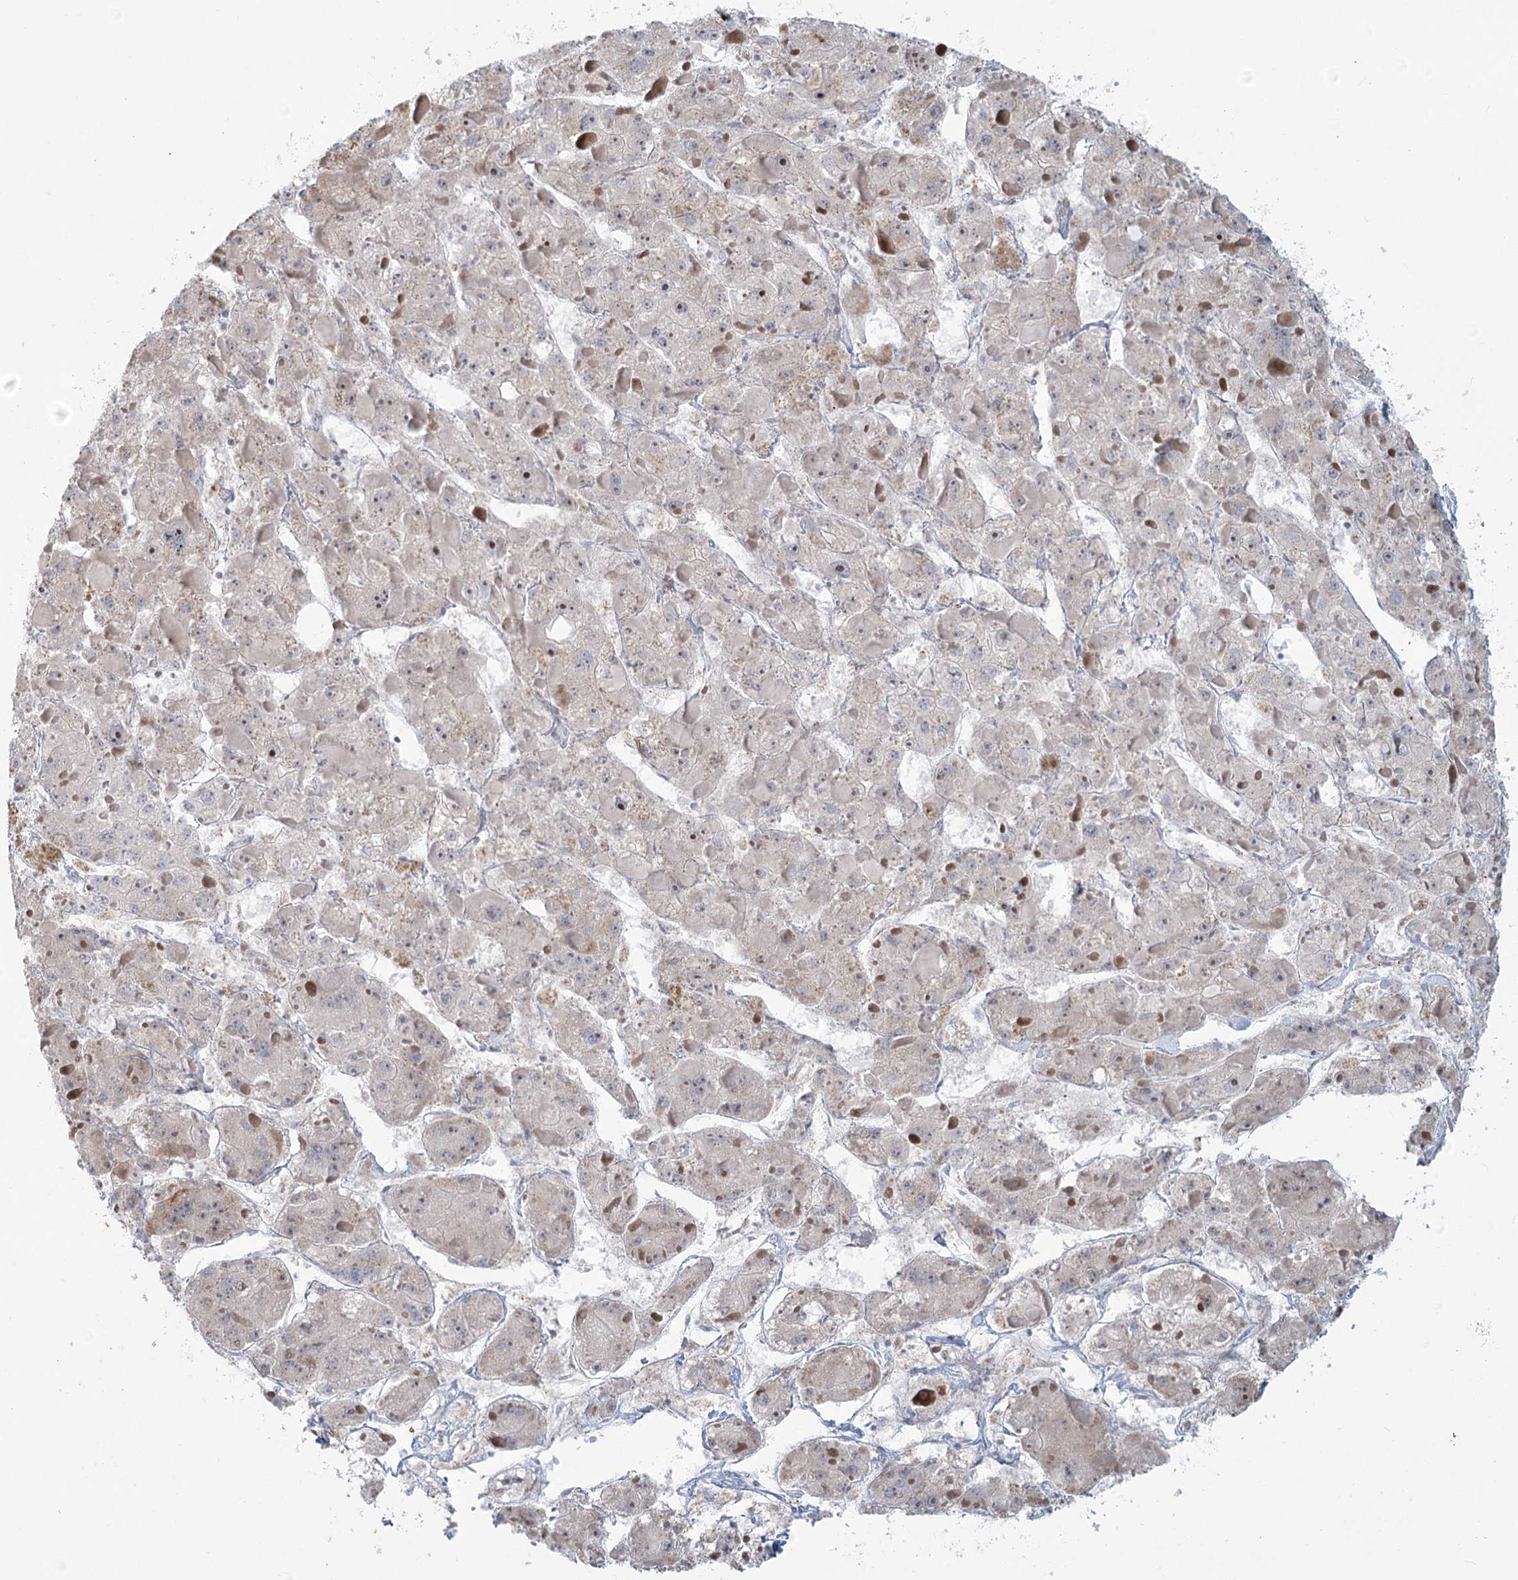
{"staining": {"intensity": "negative", "quantity": "none", "location": "none"}, "tissue": "liver cancer", "cell_type": "Tumor cells", "image_type": "cancer", "snomed": [{"axis": "morphology", "description": "Carcinoma, Hepatocellular, NOS"}, {"axis": "topography", "description": "Liver"}], "caption": "A micrograph of human liver cancer (hepatocellular carcinoma) is negative for staining in tumor cells. (DAB (3,3'-diaminobenzidine) immunohistochemistry (IHC) with hematoxylin counter stain).", "gene": "MTG1", "patient": {"sex": "female", "age": 73}}